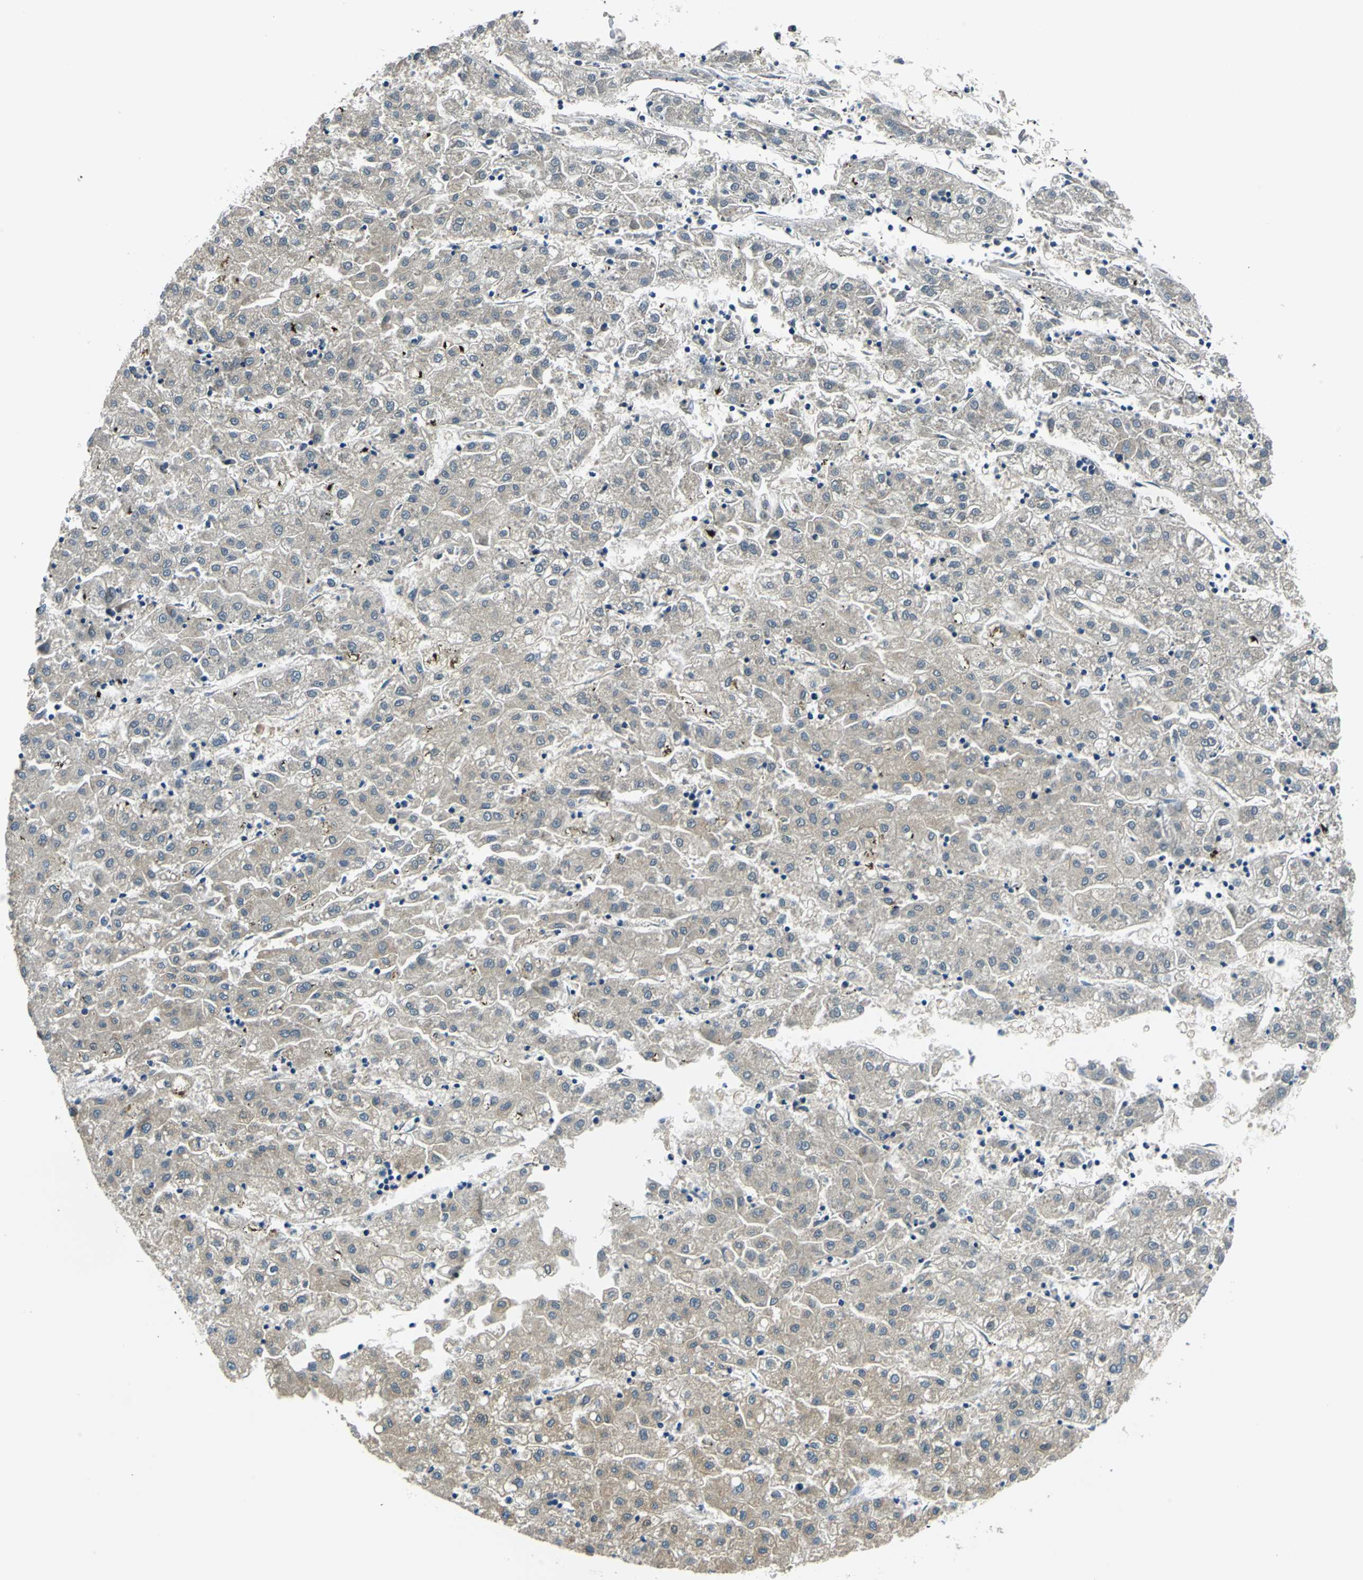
{"staining": {"intensity": "weak", "quantity": ">75%", "location": "cytoplasmic/membranous"}, "tissue": "liver cancer", "cell_type": "Tumor cells", "image_type": "cancer", "snomed": [{"axis": "morphology", "description": "Carcinoma, Hepatocellular, NOS"}, {"axis": "topography", "description": "Liver"}], "caption": "Protein expression analysis of liver cancer (hepatocellular carcinoma) displays weak cytoplasmic/membranous expression in about >75% of tumor cells. (DAB (3,3'-diaminobenzidine) = brown stain, brightfield microscopy at high magnification).", "gene": "CPA3", "patient": {"sex": "male", "age": 72}}